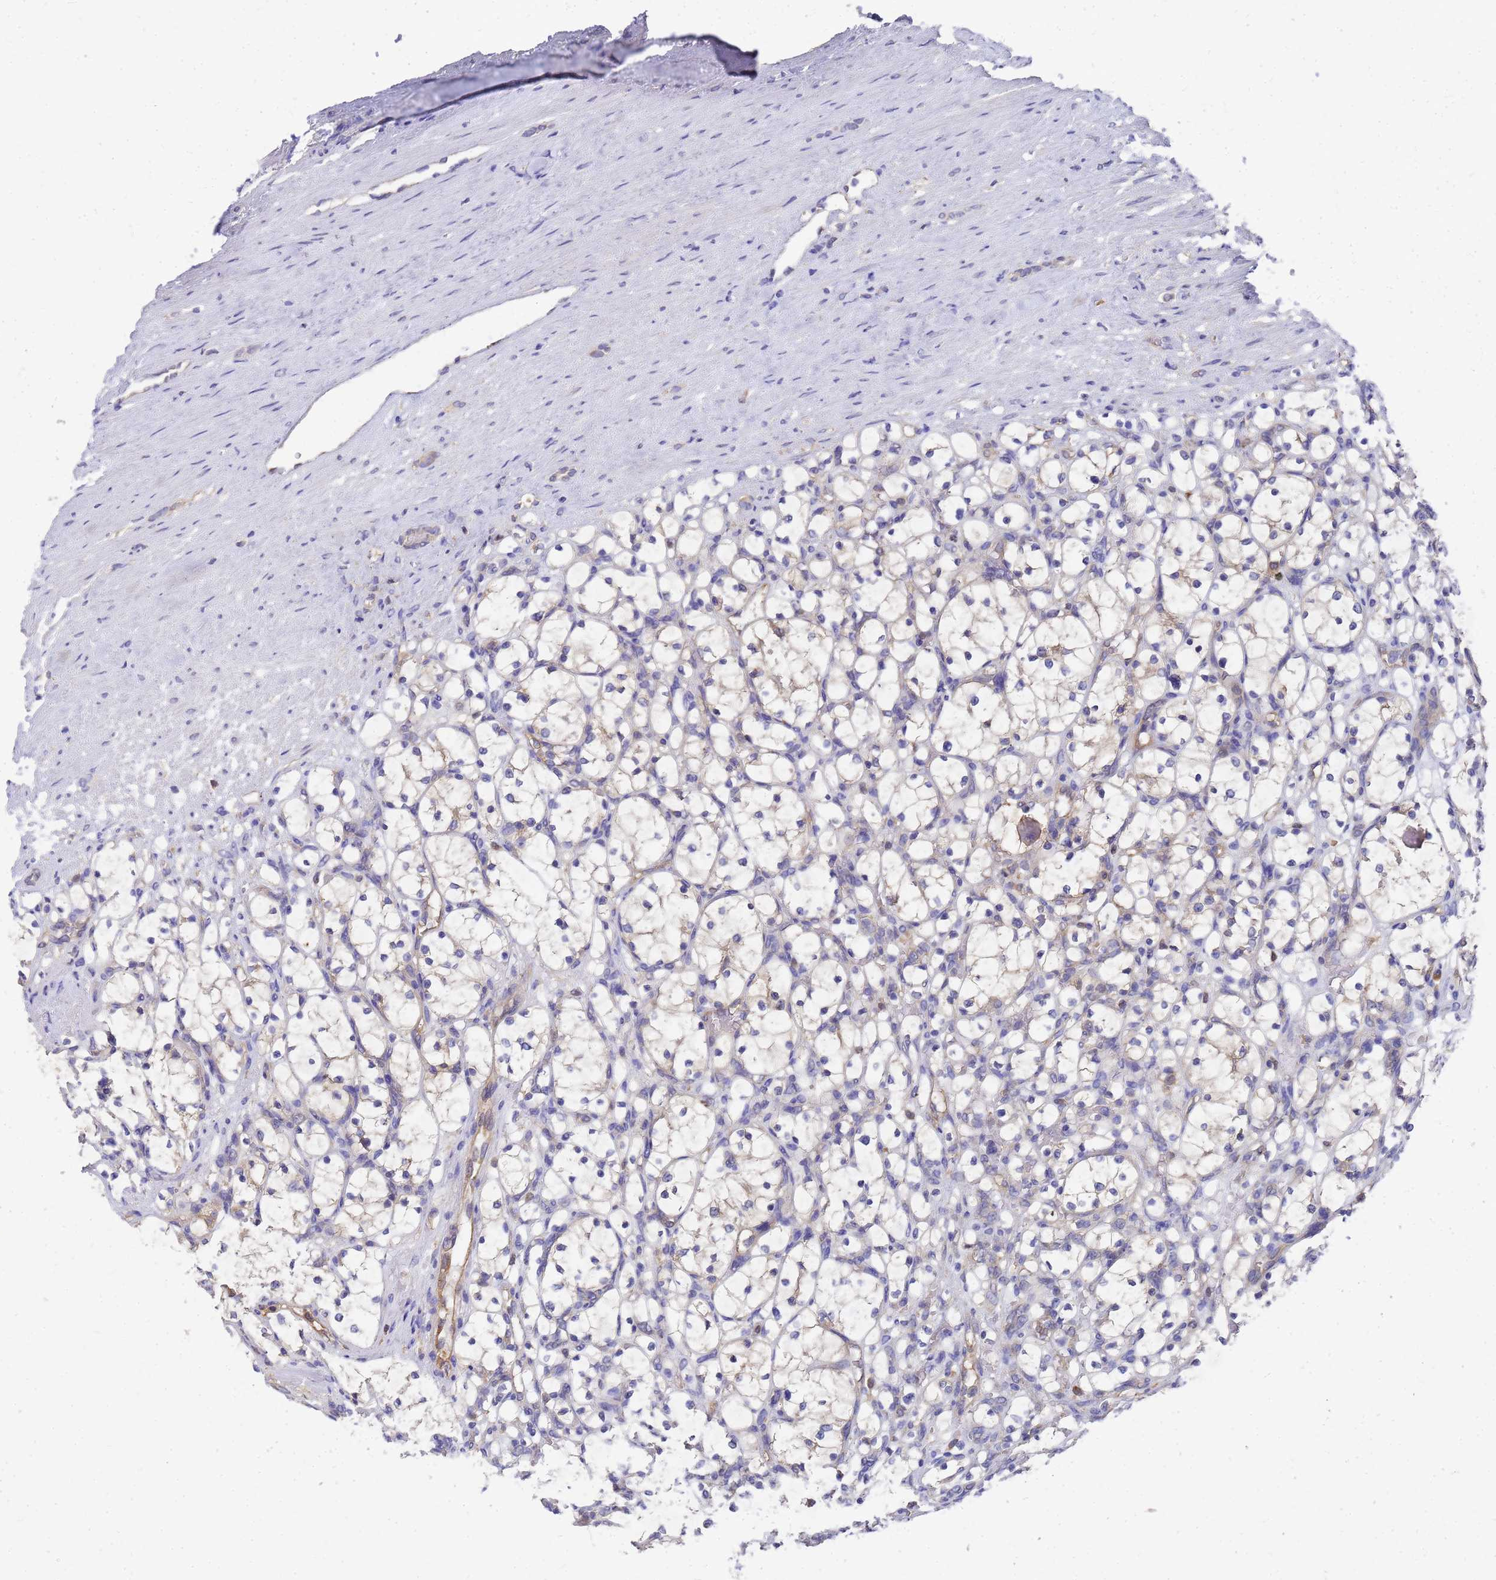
{"staining": {"intensity": "moderate", "quantity": "<25%", "location": "cytoplasmic/membranous"}, "tissue": "renal cancer", "cell_type": "Tumor cells", "image_type": "cancer", "snomed": [{"axis": "morphology", "description": "Adenocarcinoma, NOS"}, {"axis": "topography", "description": "Kidney"}], "caption": "Immunohistochemical staining of renal cancer (adenocarcinoma) reveals low levels of moderate cytoplasmic/membranous protein positivity in approximately <25% of tumor cells.", "gene": "SLC35E2B", "patient": {"sex": "female", "age": 69}}